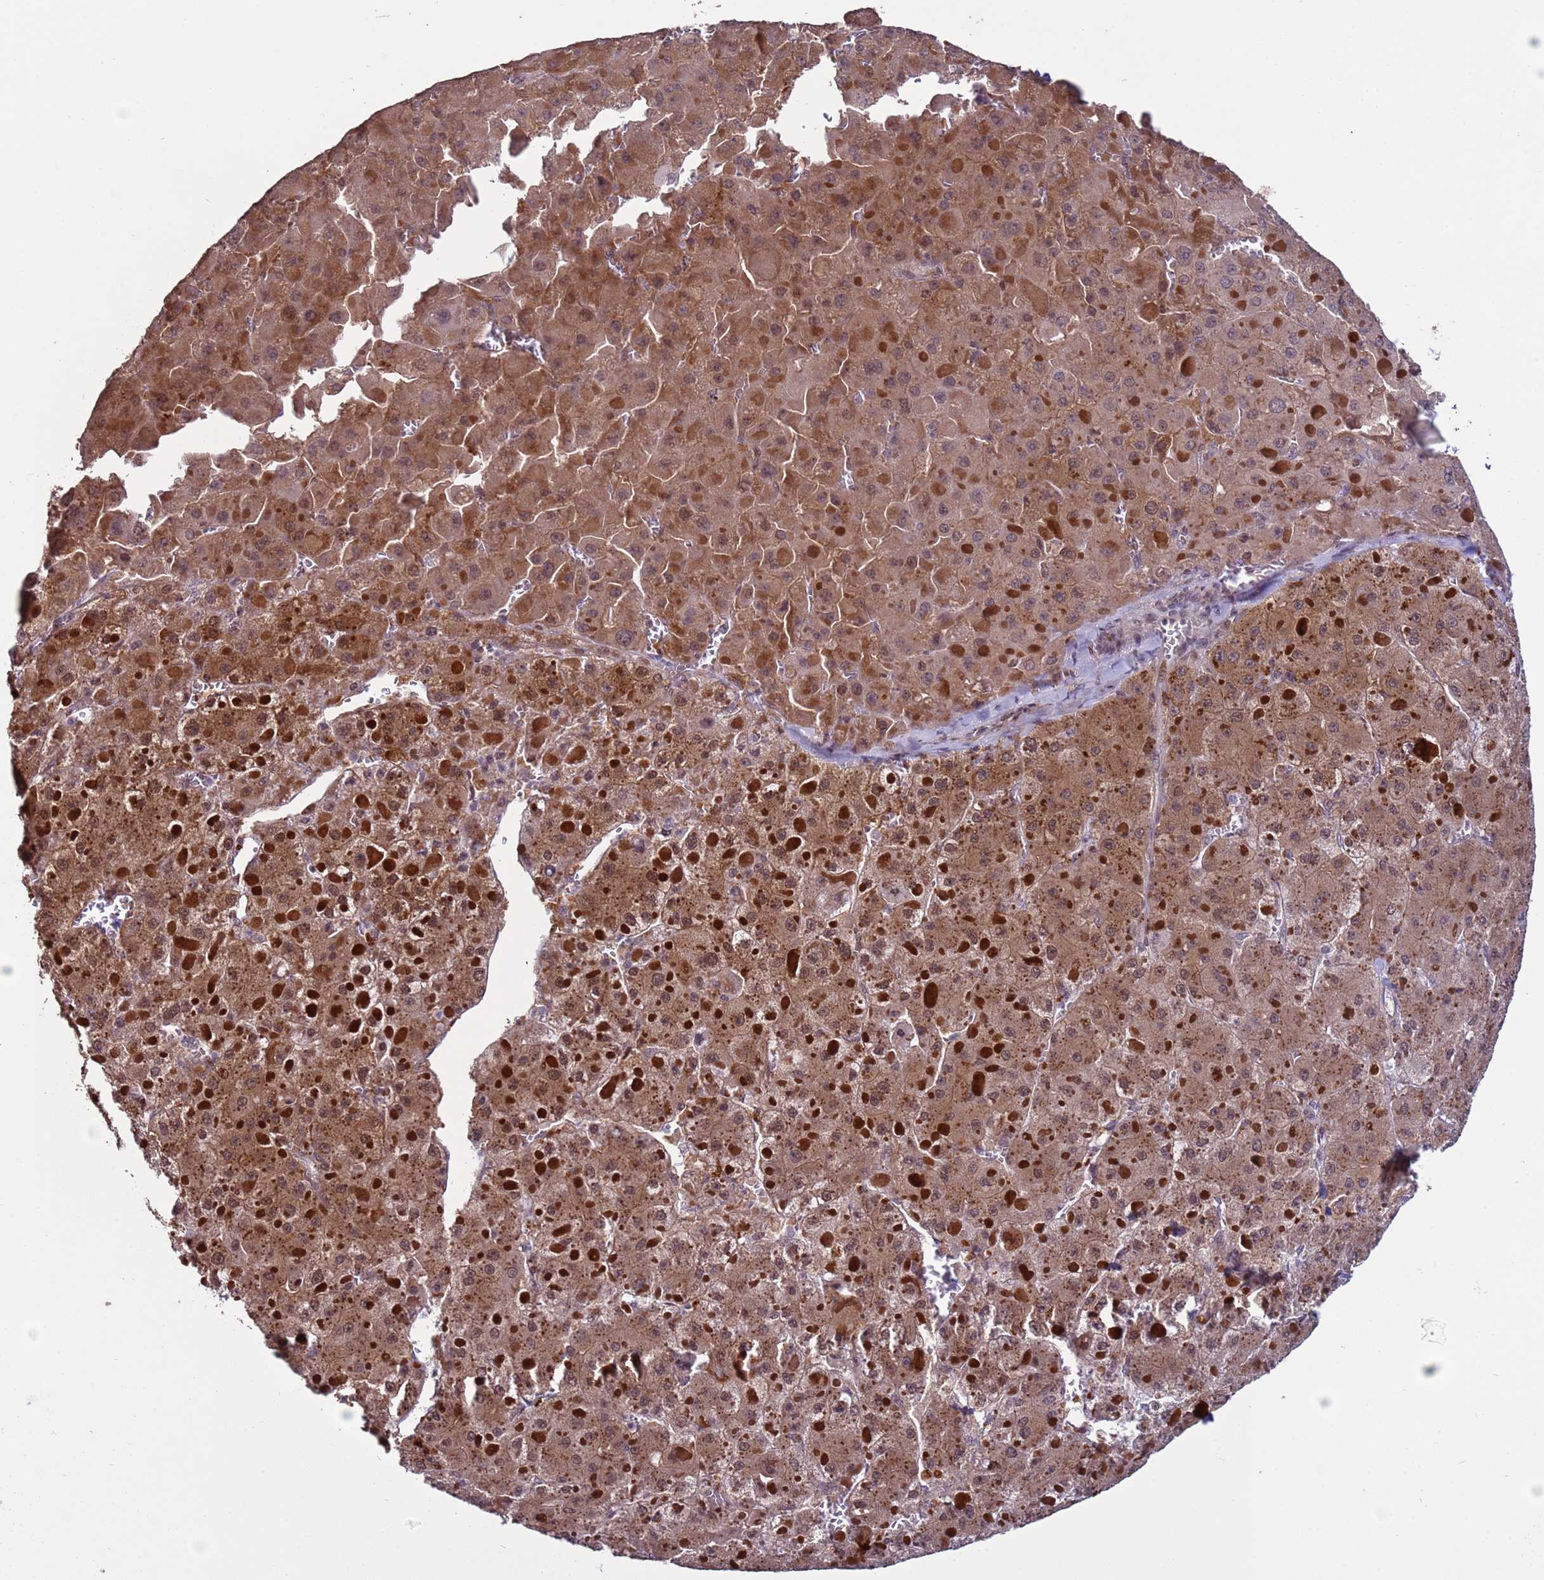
{"staining": {"intensity": "moderate", "quantity": ">75%", "location": "cytoplasmic/membranous,nuclear"}, "tissue": "liver cancer", "cell_type": "Tumor cells", "image_type": "cancer", "snomed": [{"axis": "morphology", "description": "Carcinoma, Hepatocellular, NOS"}, {"axis": "topography", "description": "Liver"}], "caption": "About >75% of tumor cells in hepatocellular carcinoma (liver) exhibit moderate cytoplasmic/membranous and nuclear protein staining as visualized by brown immunohistochemical staining.", "gene": "HGH1", "patient": {"sex": "female", "age": 73}}